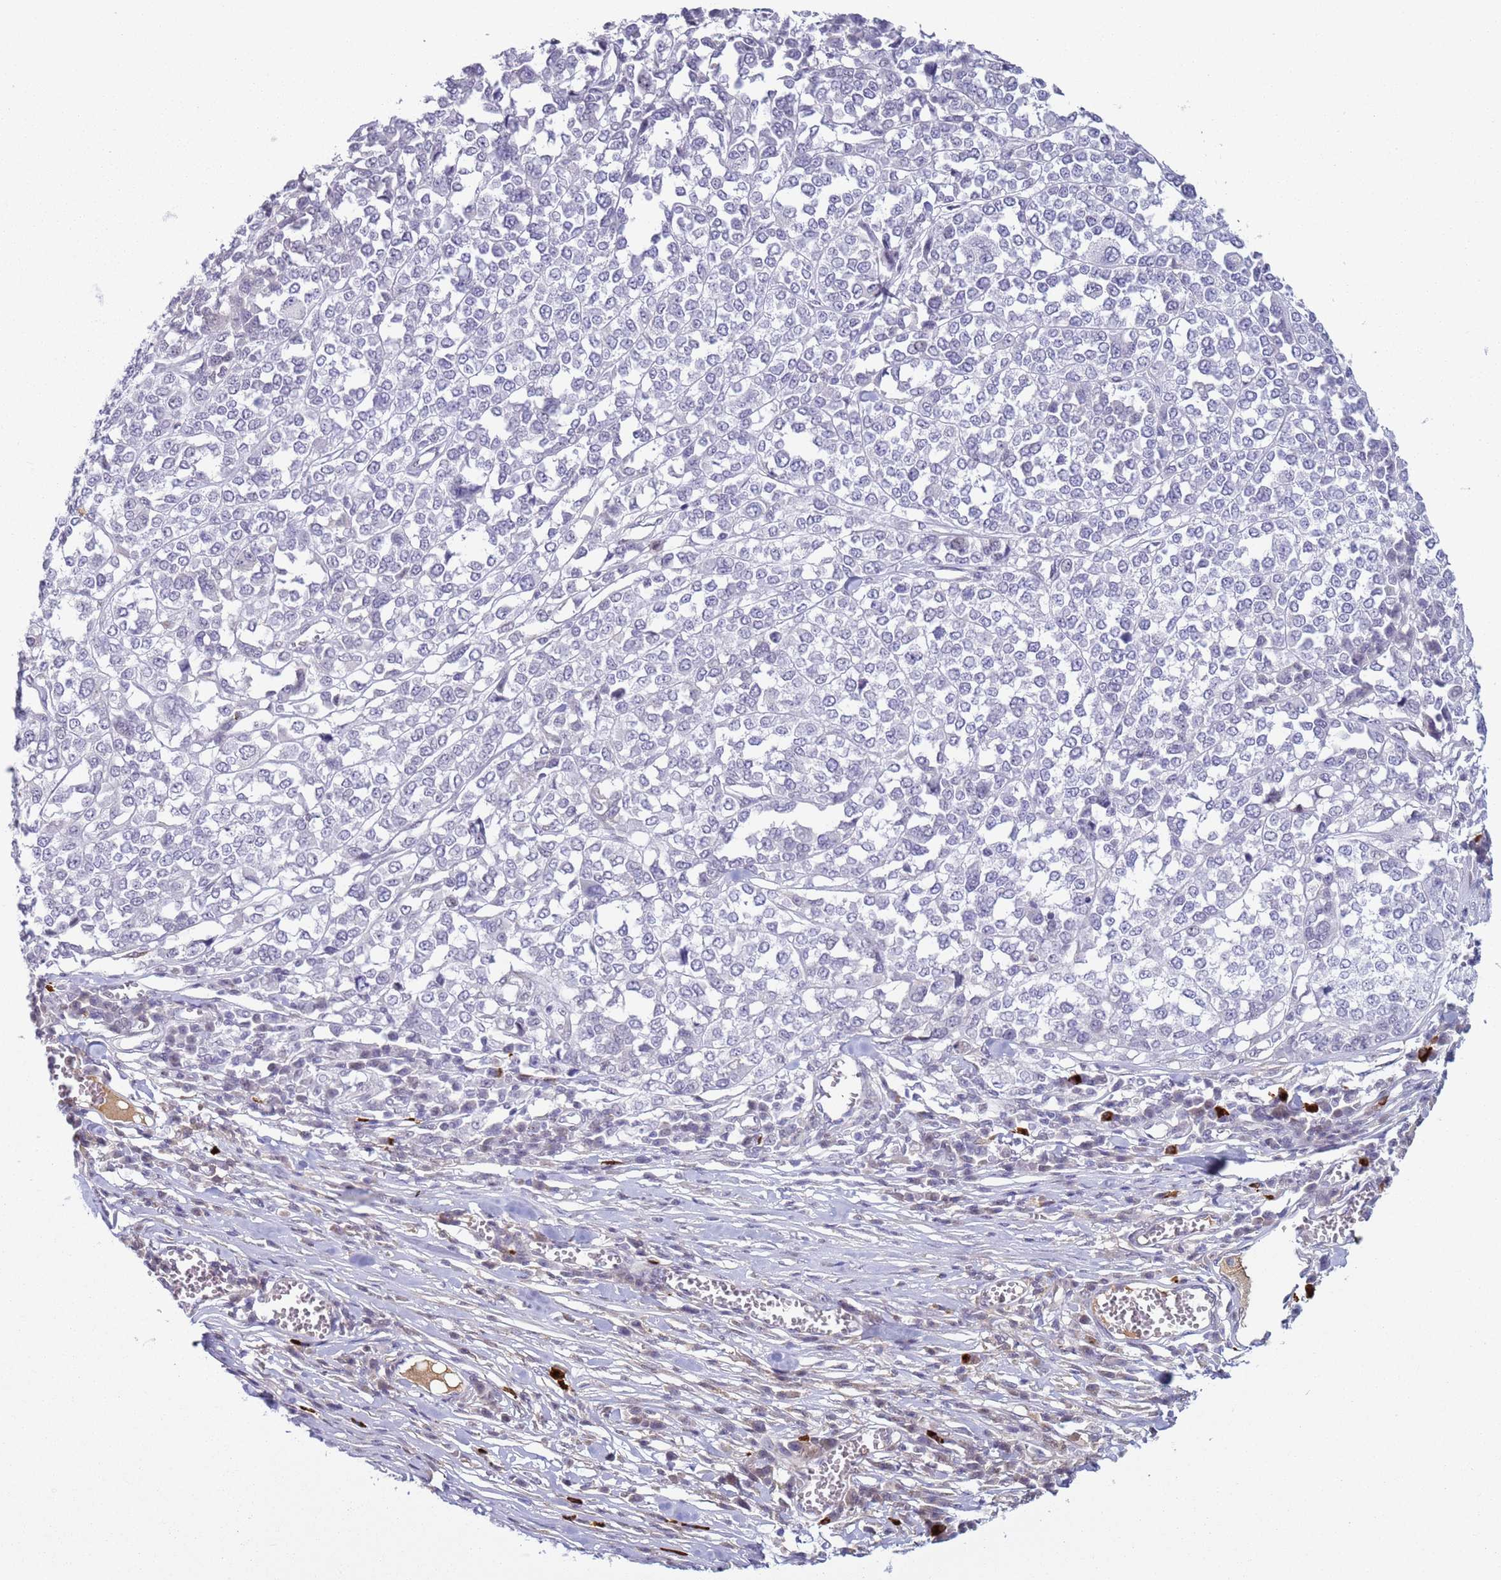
{"staining": {"intensity": "negative", "quantity": "none", "location": "none"}, "tissue": "melanoma", "cell_type": "Tumor cells", "image_type": "cancer", "snomed": [{"axis": "morphology", "description": "Malignant melanoma, Metastatic site"}, {"axis": "topography", "description": "Lymph node"}], "caption": "Immunohistochemical staining of human melanoma demonstrates no significant expression in tumor cells.", "gene": "NPAP1", "patient": {"sex": "male", "age": 44}}